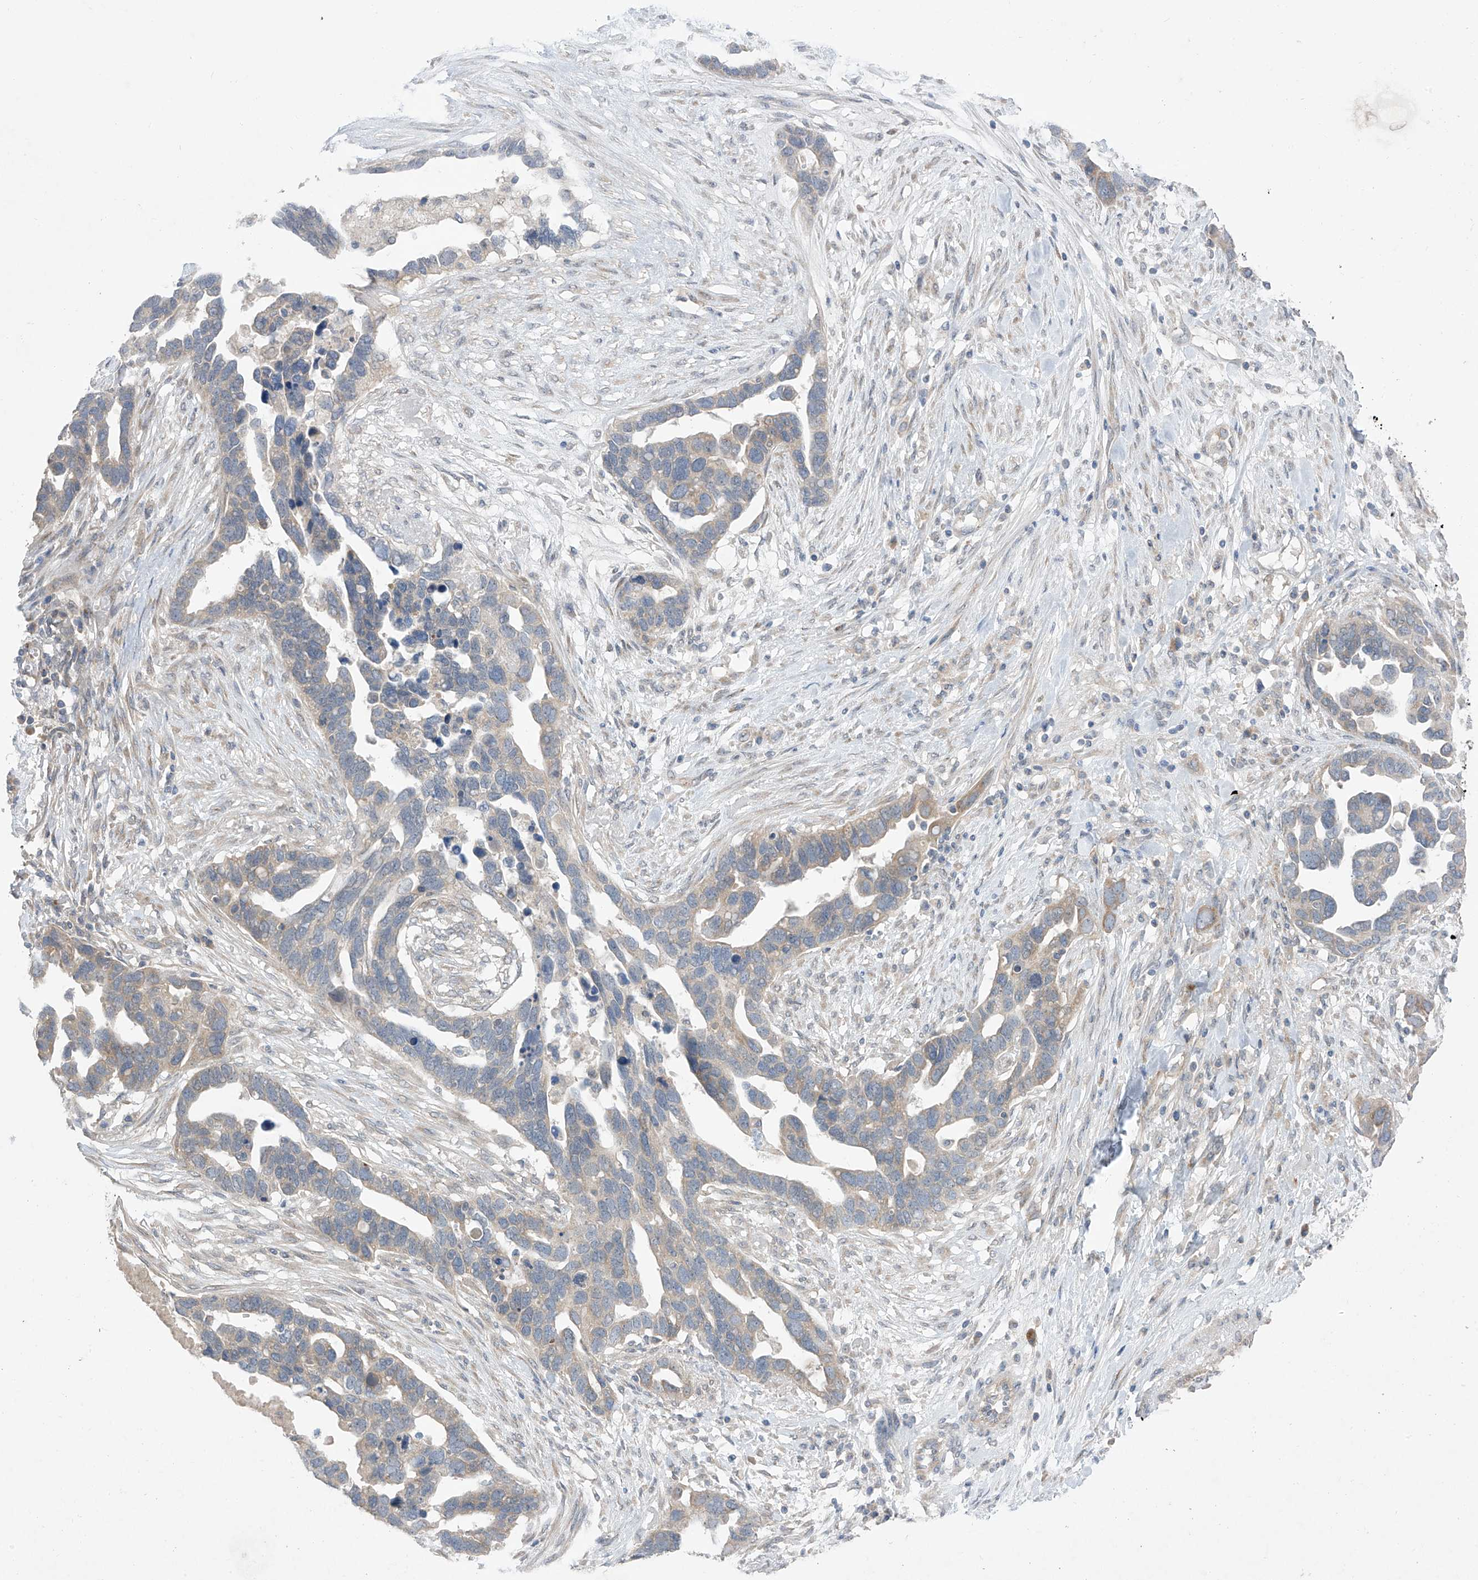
{"staining": {"intensity": "weak", "quantity": "25%-75%", "location": "cytoplasmic/membranous"}, "tissue": "ovarian cancer", "cell_type": "Tumor cells", "image_type": "cancer", "snomed": [{"axis": "morphology", "description": "Cystadenocarcinoma, serous, NOS"}, {"axis": "topography", "description": "Ovary"}], "caption": "IHC of human ovarian serous cystadenocarcinoma displays low levels of weak cytoplasmic/membranous staining in about 25%-75% of tumor cells.", "gene": "NALCN", "patient": {"sex": "female", "age": 54}}